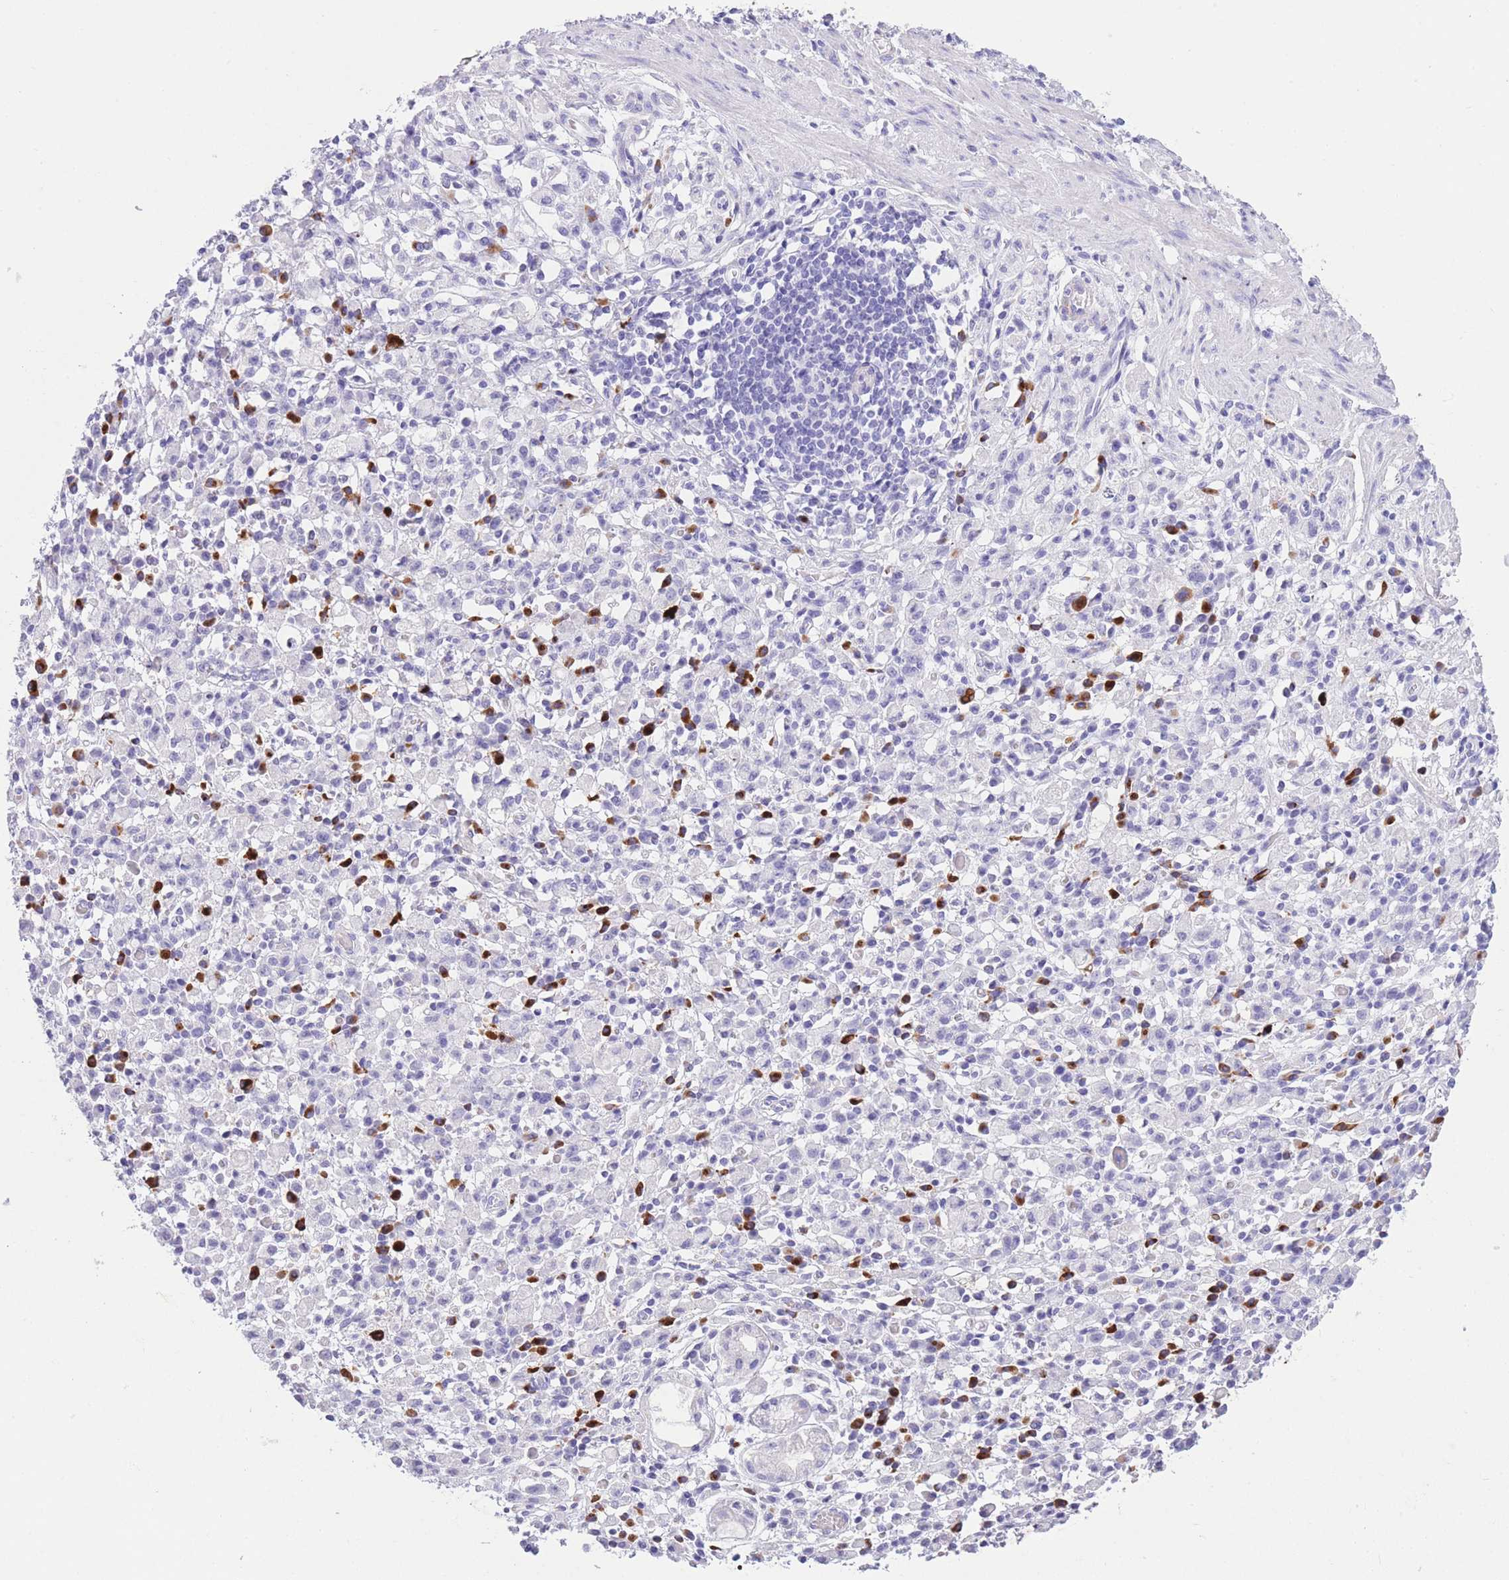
{"staining": {"intensity": "negative", "quantity": "none", "location": "none"}, "tissue": "stomach cancer", "cell_type": "Tumor cells", "image_type": "cancer", "snomed": [{"axis": "morphology", "description": "Adenocarcinoma, NOS"}, {"axis": "topography", "description": "Stomach"}], "caption": "The image shows no significant expression in tumor cells of stomach cancer.", "gene": "PLBD1", "patient": {"sex": "male", "age": 77}}